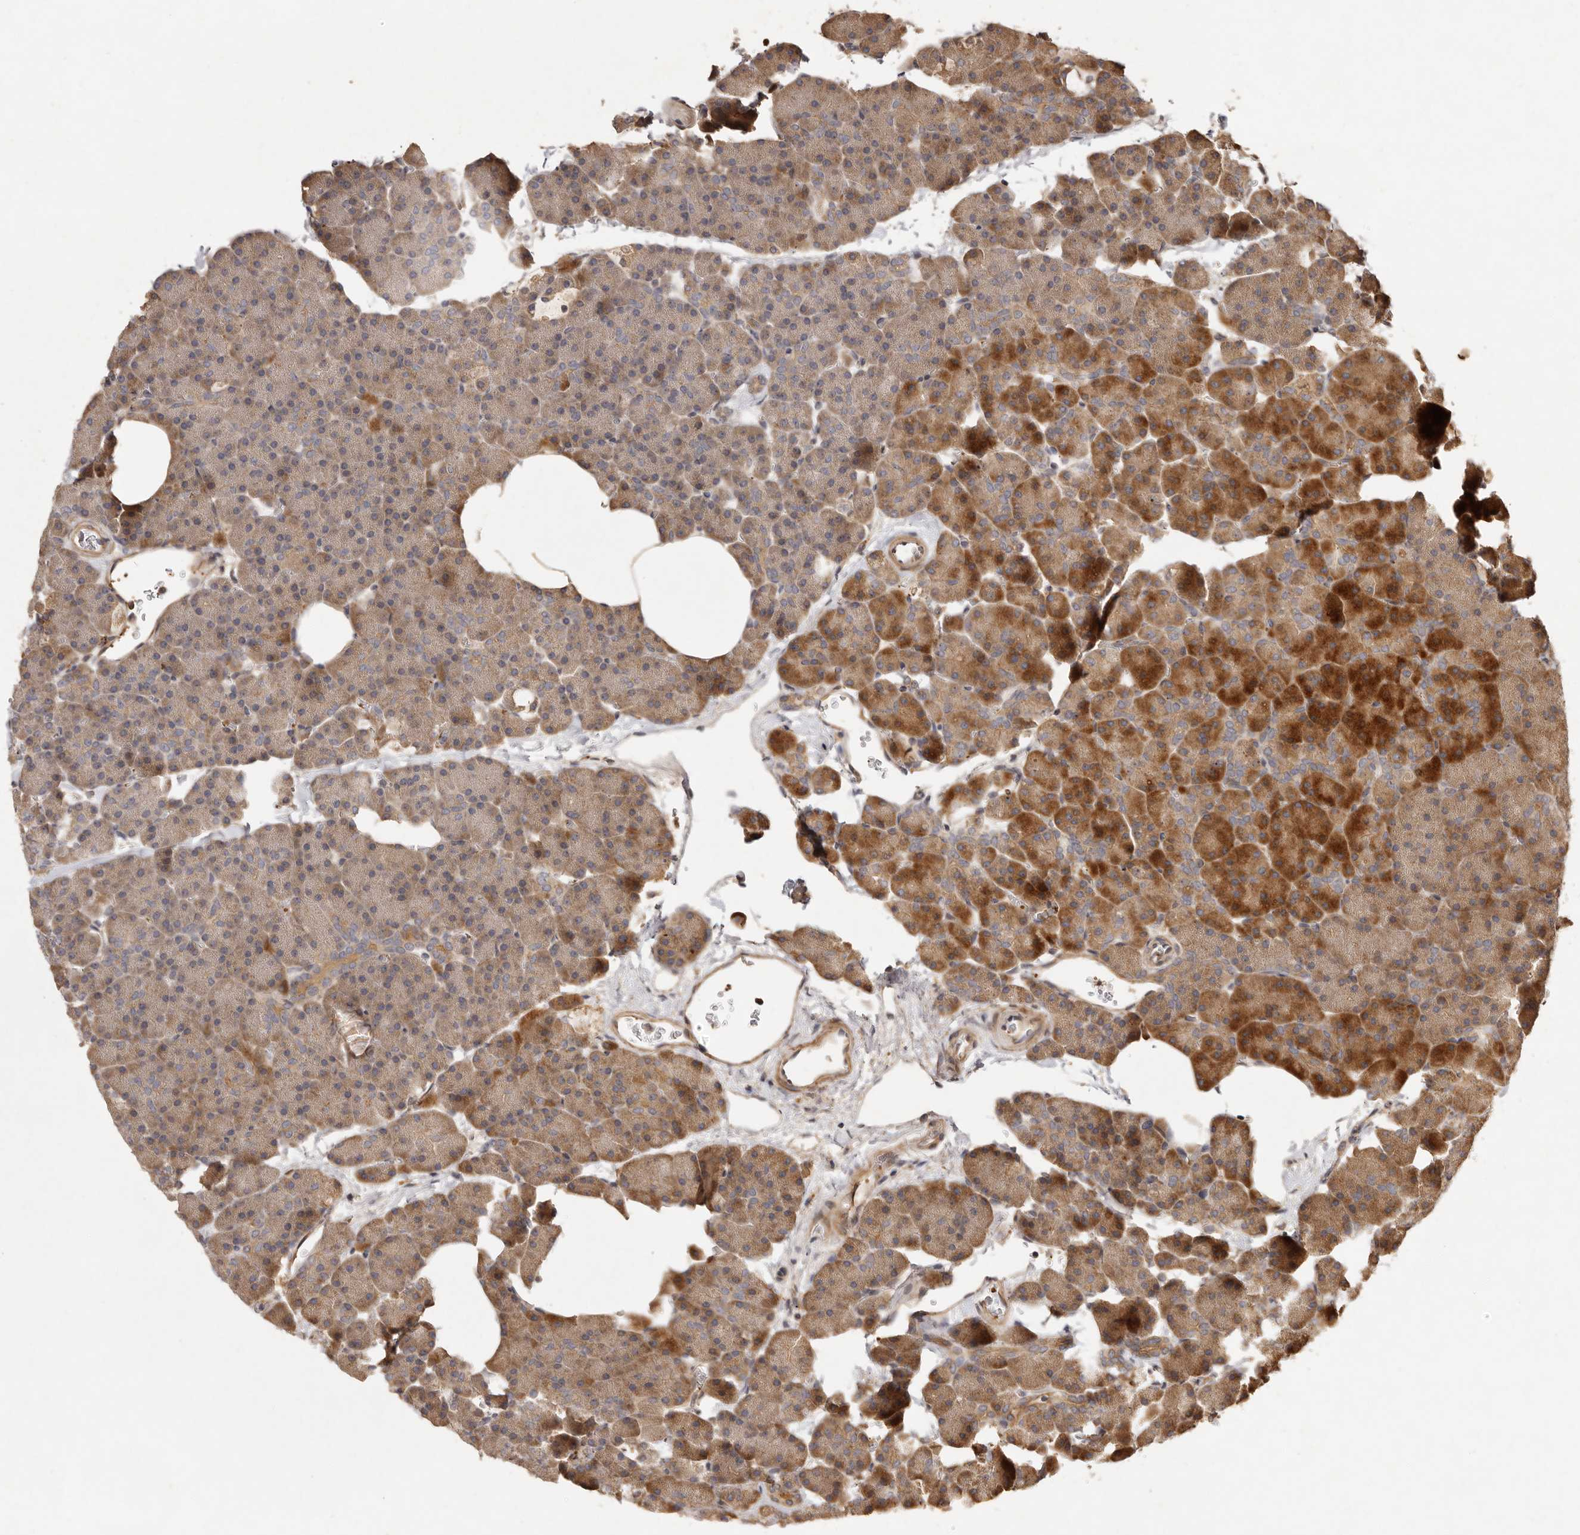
{"staining": {"intensity": "moderate", "quantity": ">75%", "location": "cytoplasmic/membranous"}, "tissue": "pancreas", "cell_type": "Exocrine glandular cells", "image_type": "normal", "snomed": [{"axis": "morphology", "description": "Normal tissue, NOS"}, {"axis": "morphology", "description": "Carcinoid, malignant, NOS"}, {"axis": "topography", "description": "Pancreas"}], "caption": "The photomicrograph displays a brown stain indicating the presence of a protein in the cytoplasmic/membranous of exocrine glandular cells in pancreas.", "gene": "SEMA3A", "patient": {"sex": "female", "age": 35}}